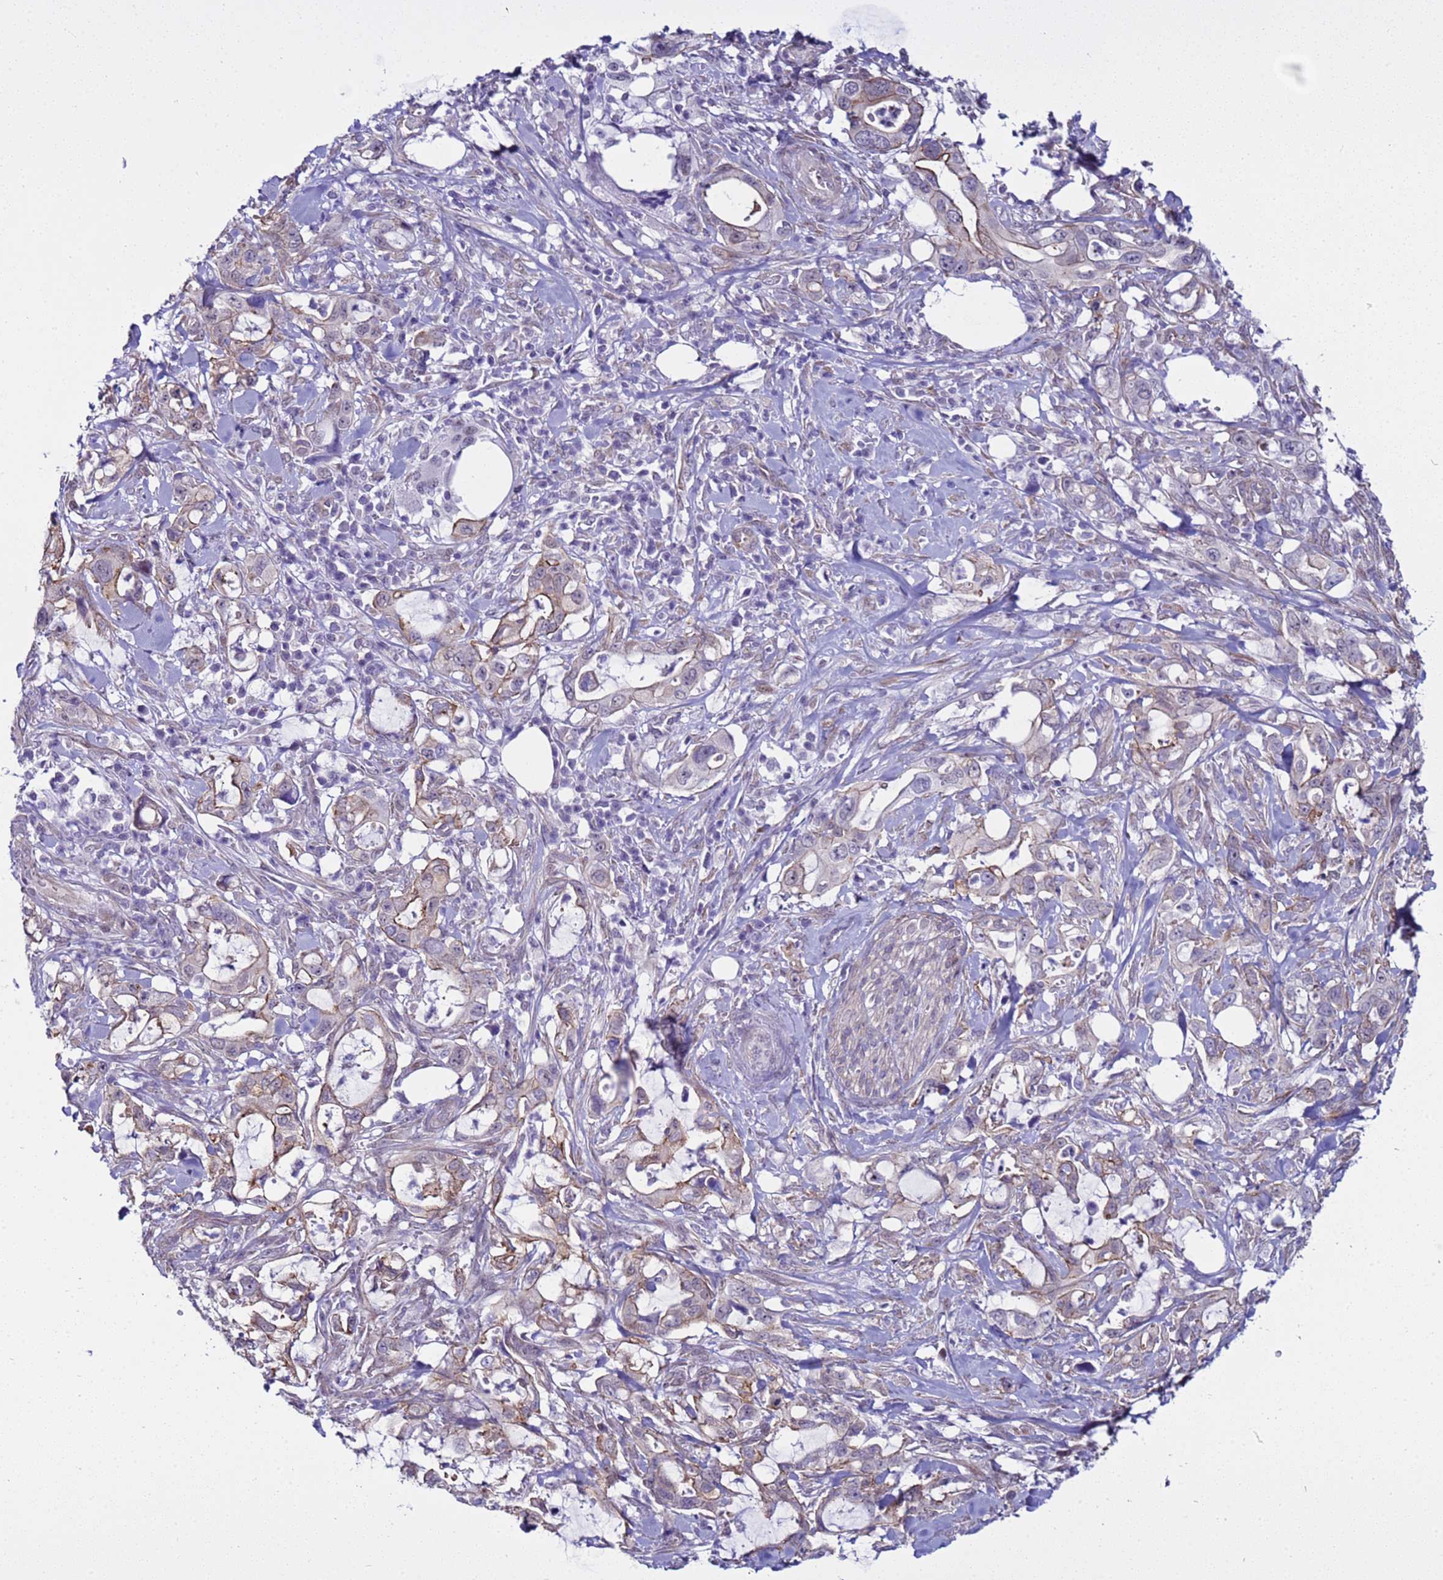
{"staining": {"intensity": "weak", "quantity": "25%-75%", "location": "cytoplasmic/membranous"}, "tissue": "pancreatic cancer", "cell_type": "Tumor cells", "image_type": "cancer", "snomed": [{"axis": "morphology", "description": "Adenocarcinoma, NOS"}, {"axis": "topography", "description": "Pancreas"}], "caption": "Tumor cells exhibit low levels of weak cytoplasmic/membranous positivity in about 25%-75% of cells in human pancreatic cancer (adenocarcinoma).", "gene": "LRRC10B", "patient": {"sex": "female", "age": 61}}